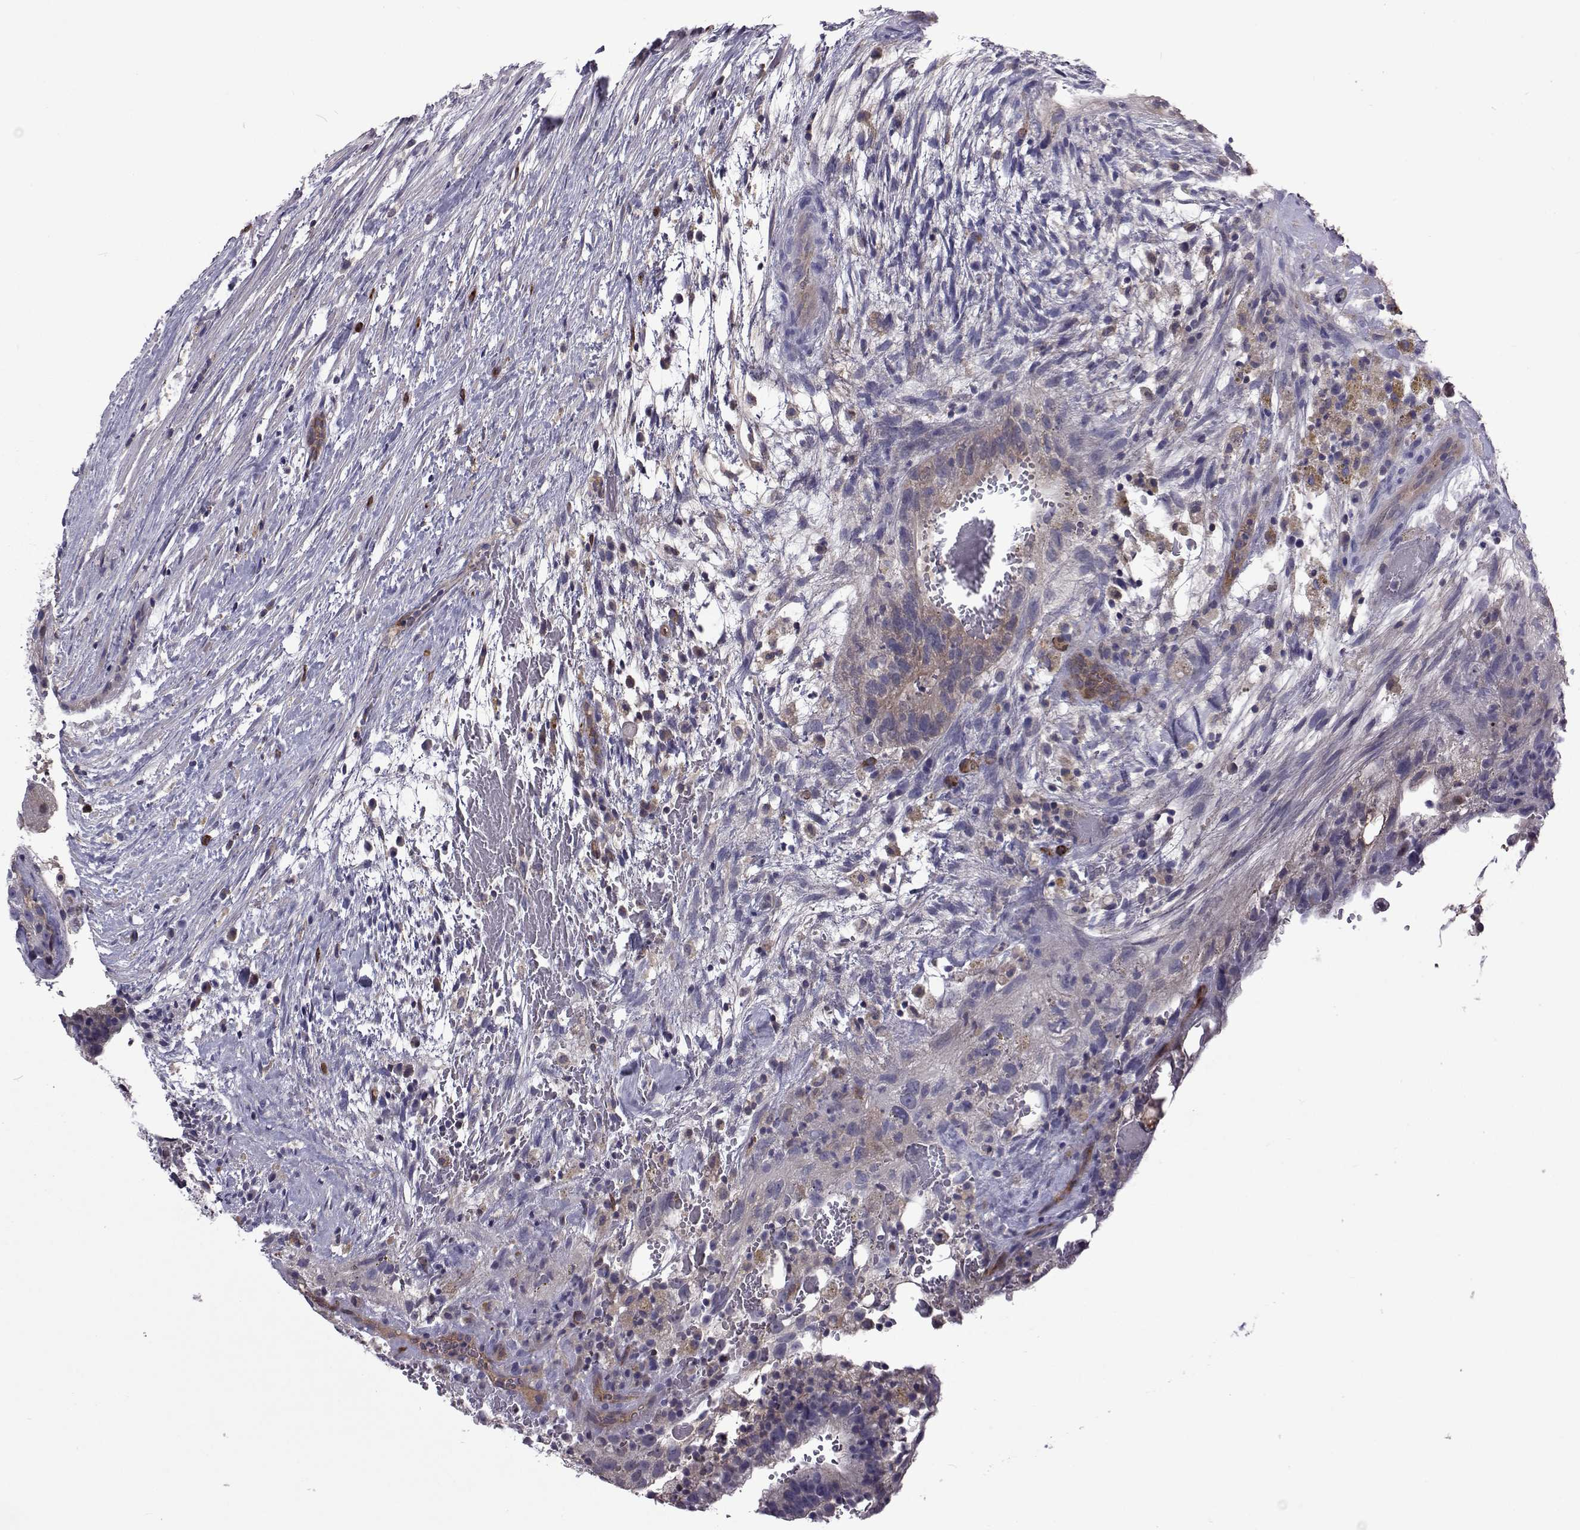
{"staining": {"intensity": "weak", "quantity": "25%-75%", "location": "cytoplasmic/membranous"}, "tissue": "testis cancer", "cell_type": "Tumor cells", "image_type": "cancer", "snomed": [{"axis": "morphology", "description": "Normal tissue, NOS"}, {"axis": "morphology", "description": "Carcinoma, Embryonal, NOS"}, {"axis": "topography", "description": "Testis"}], "caption": "Weak cytoplasmic/membranous staining is seen in approximately 25%-75% of tumor cells in testis cancer (embryonal carcinoma).", "gene": "TCF15", "patient": {"sex": "male", "age": 32}}